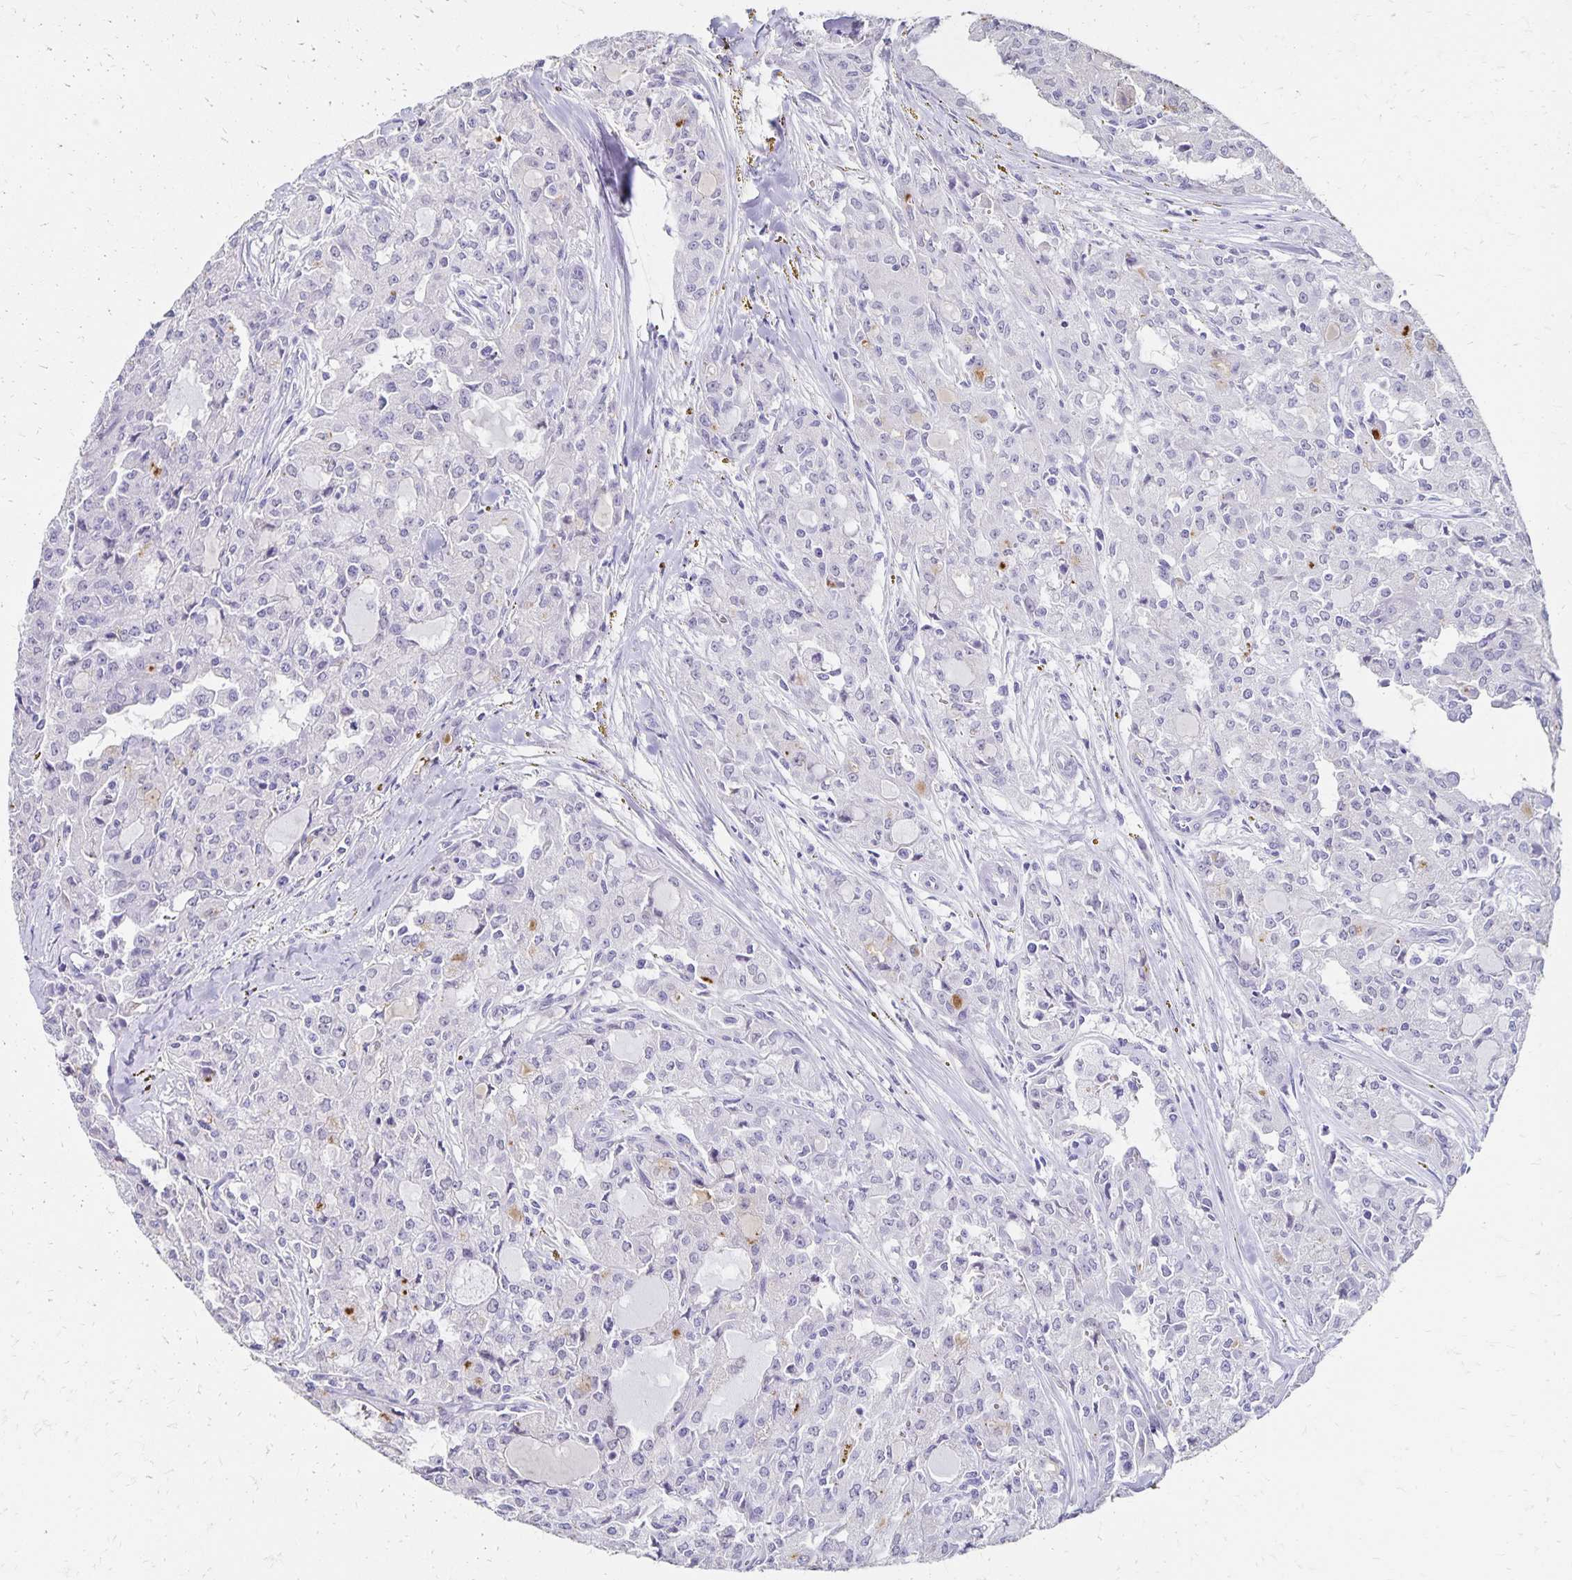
{"staining": {"intensity": "negative", "quantity": "none", "location": "none"}, "tissue": "head and neck cancer", "cell_type": "Tumor cells", "image_type": "cancer", "snomed": [{"axis": "morphology", "description": "Adenocarcinoma, NOS"}, {"axis": "topography", "description": "Head-Neck"}], "caption": "A photomicrograph of human head and neck cancer (adenocarcinoma) is negative for staining in tumor cells.", "gene": "DYNLT4", "patient": {"sex": "male", "age": 64}}